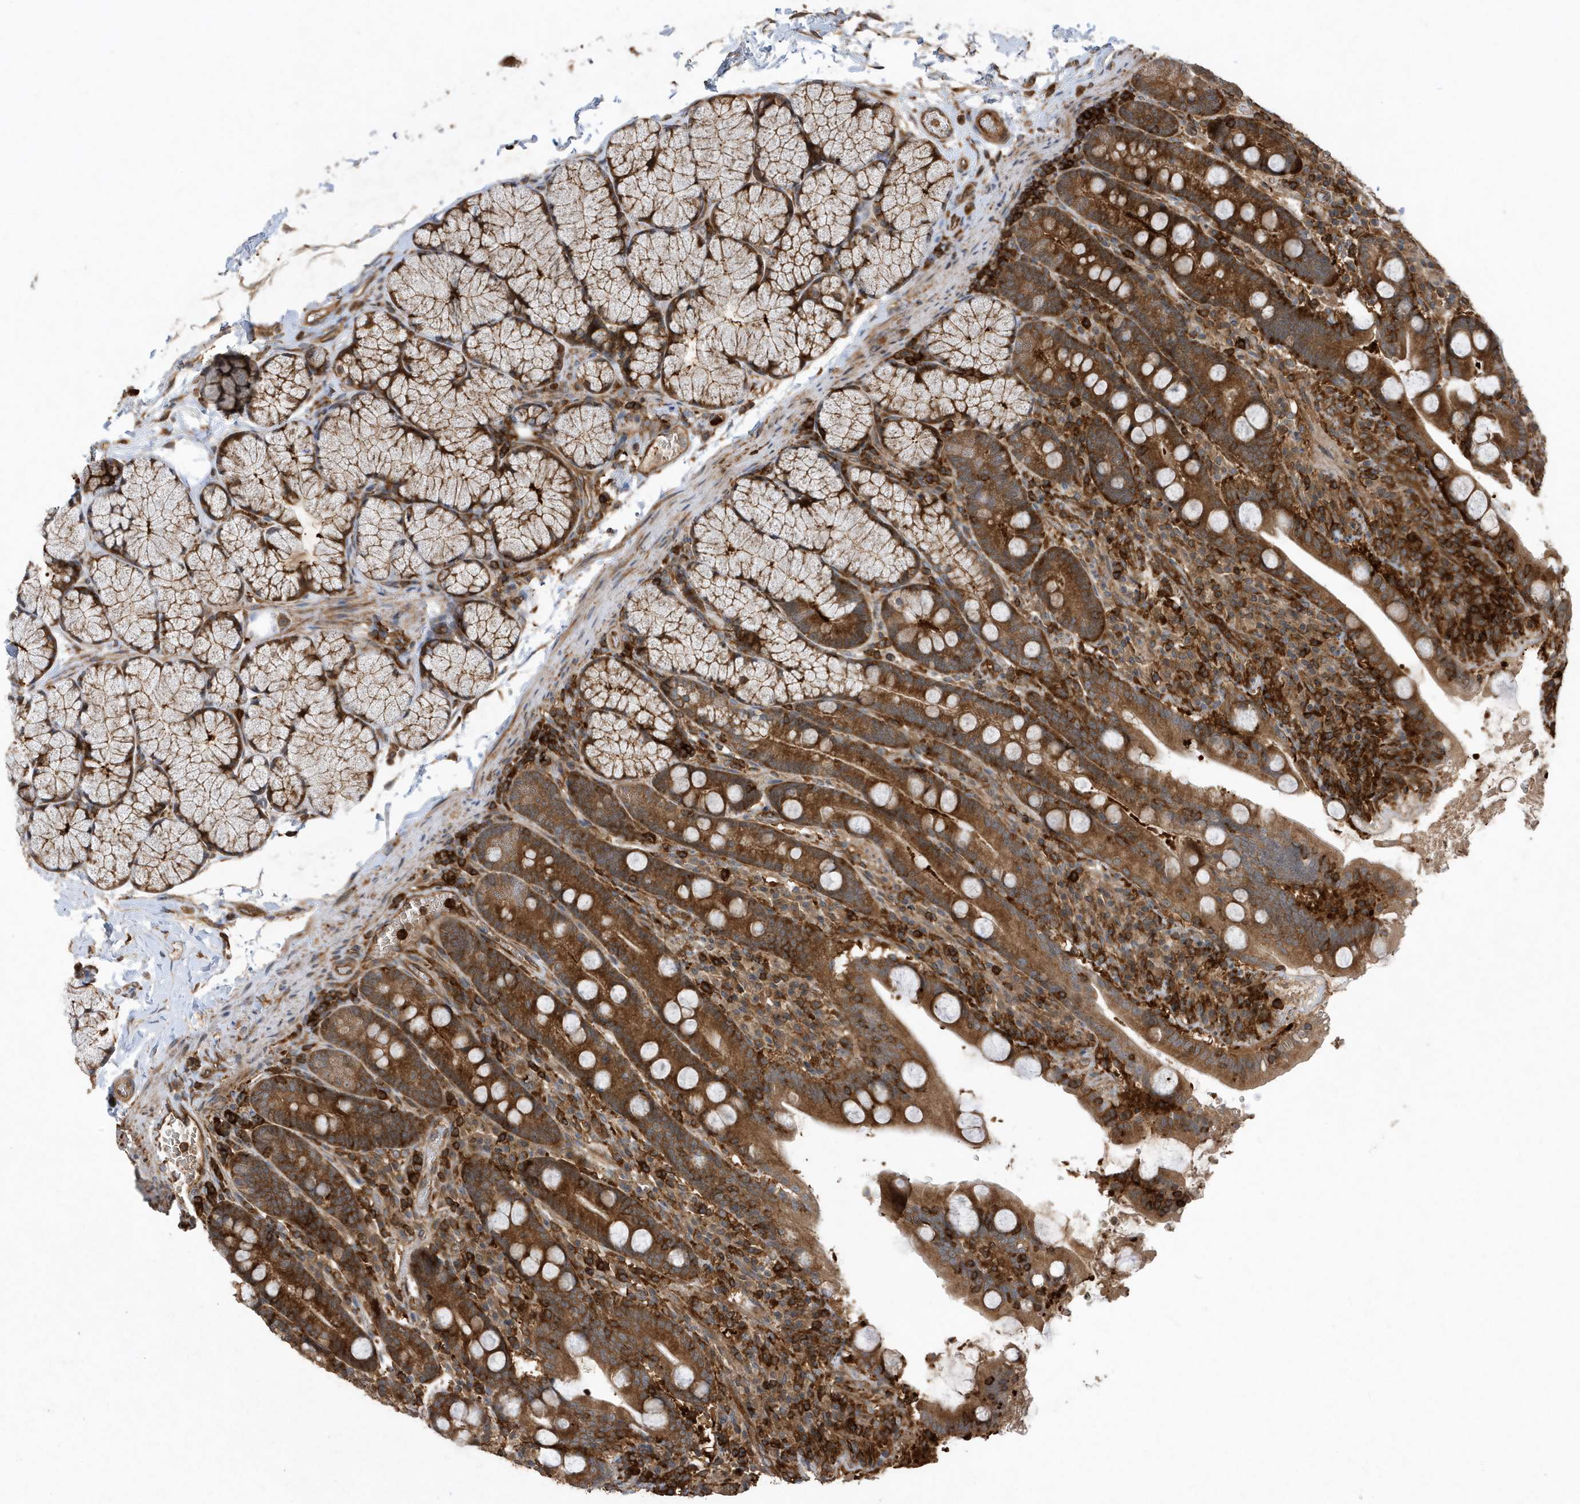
{"staining": {"intensity": "strong", "quantity": ">75%", "location": "cytoplasmic/membranous"}, "tissue": "duodenum", "cell_type": "Glandular cells", "image_type": "normal", "snomed": [{"axis": "morphology", "description": "Normal tissue, NOS"}, {"axis": "topography", "description": "Duodenum"}], "caption": "High-power microscopy captured an immunohistochemistry (IHC) micrograph of normal duodenum, revealing strong cytoplasmic/membranous staining in about >75% of glandular cells.", "gene": "LAPTM4A", "patient": {"sex": "male", "age": 35}}